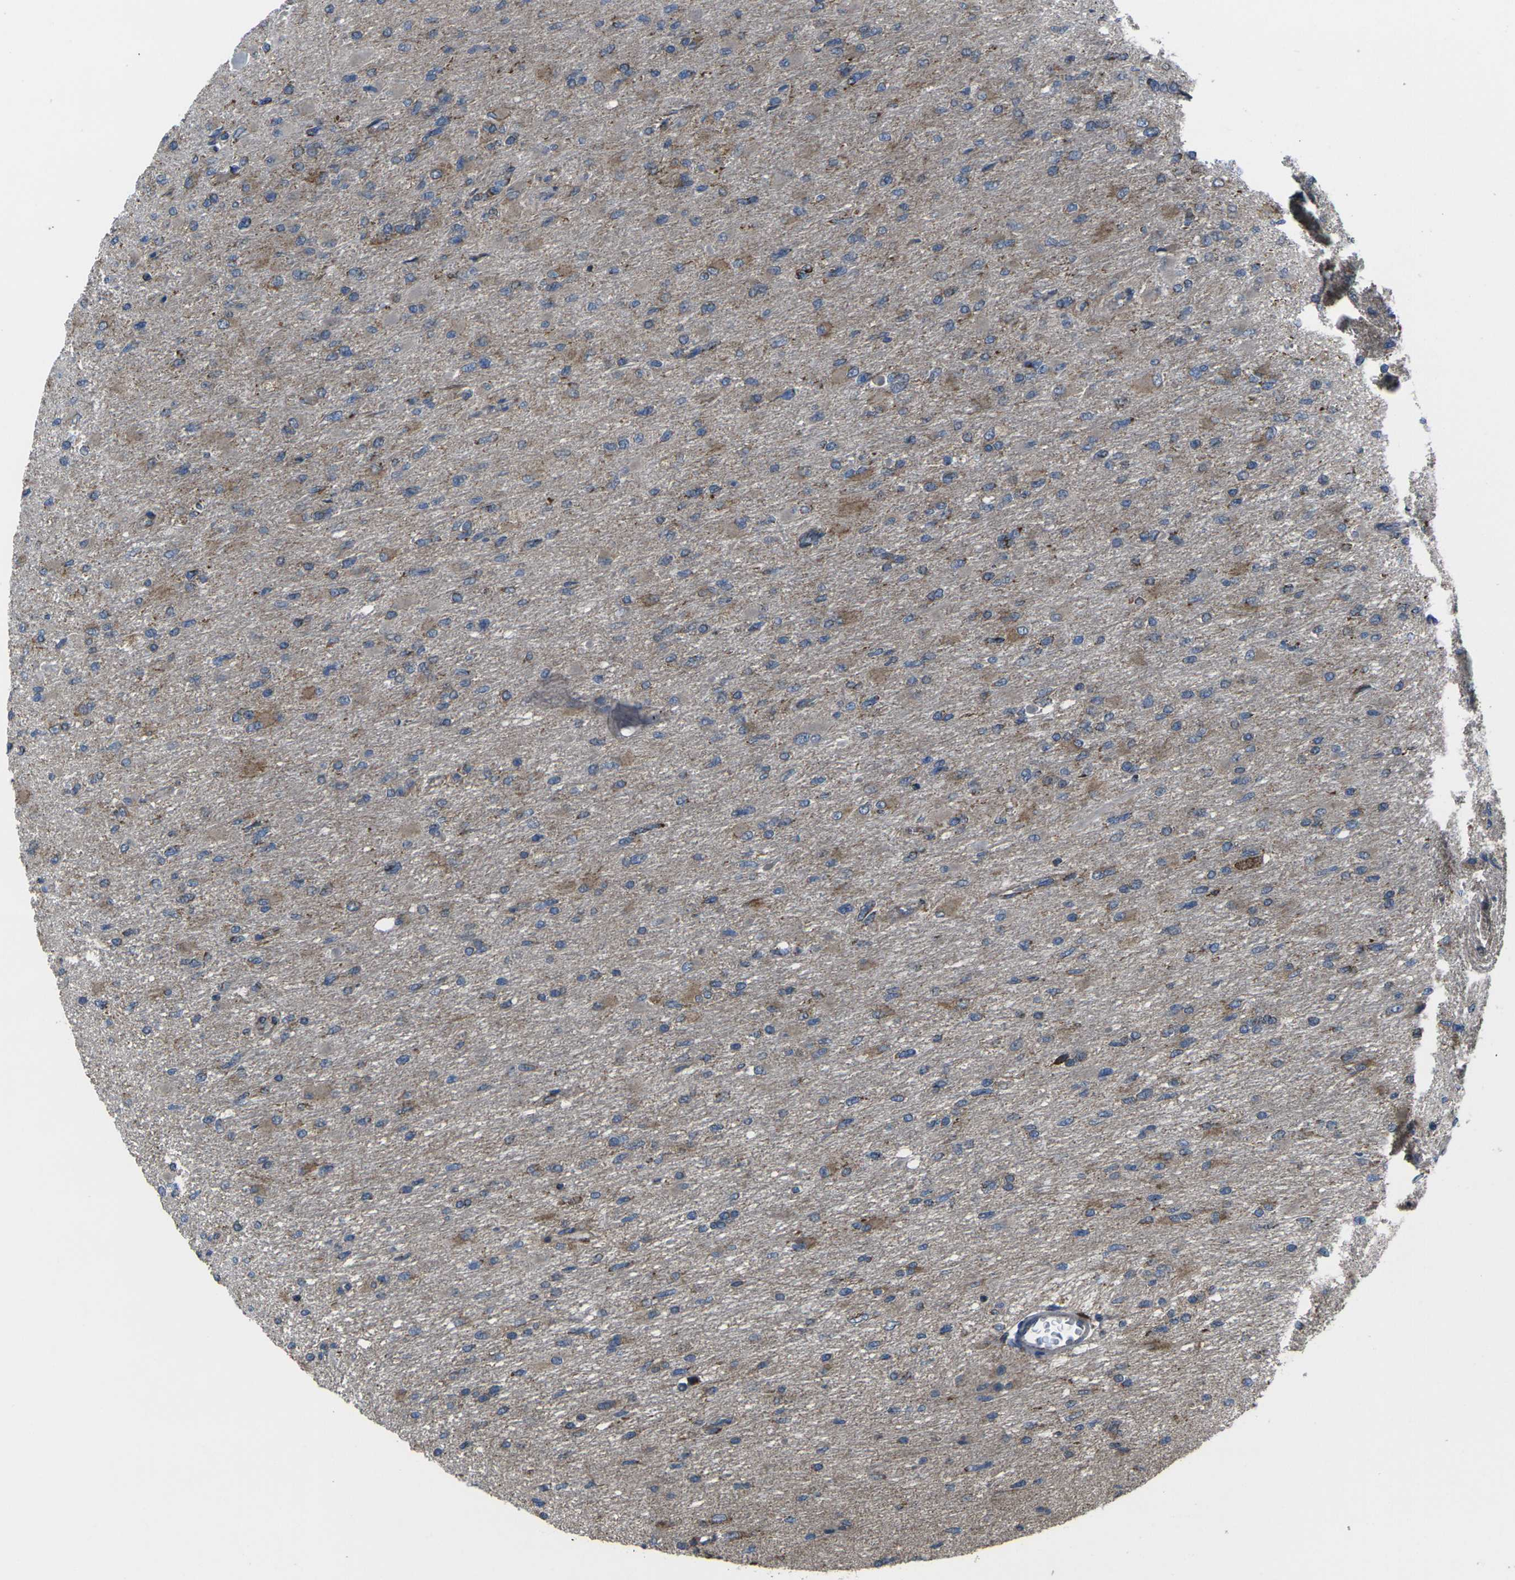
{"staining": {"intensity": "weak", "quantity": ">75%", "location": "cytoplasmic/membranous"}, "tissue": "glioma", "cell_type": "Tumor cells", "image_type": "cancer", "snomed": [{"axis": "morphology", "description": "Glioma, malignant, High grade"}, {"axis": "topography", "description": "Cerebral cortex"}], "caption": "Protein staining displays weak cytoplasmic/membranous staining in about >75% of tumor cells in malignant high-grade glioma.", "gene": "TMEM120B", "patient": {"sex": "female", "age": 36}}